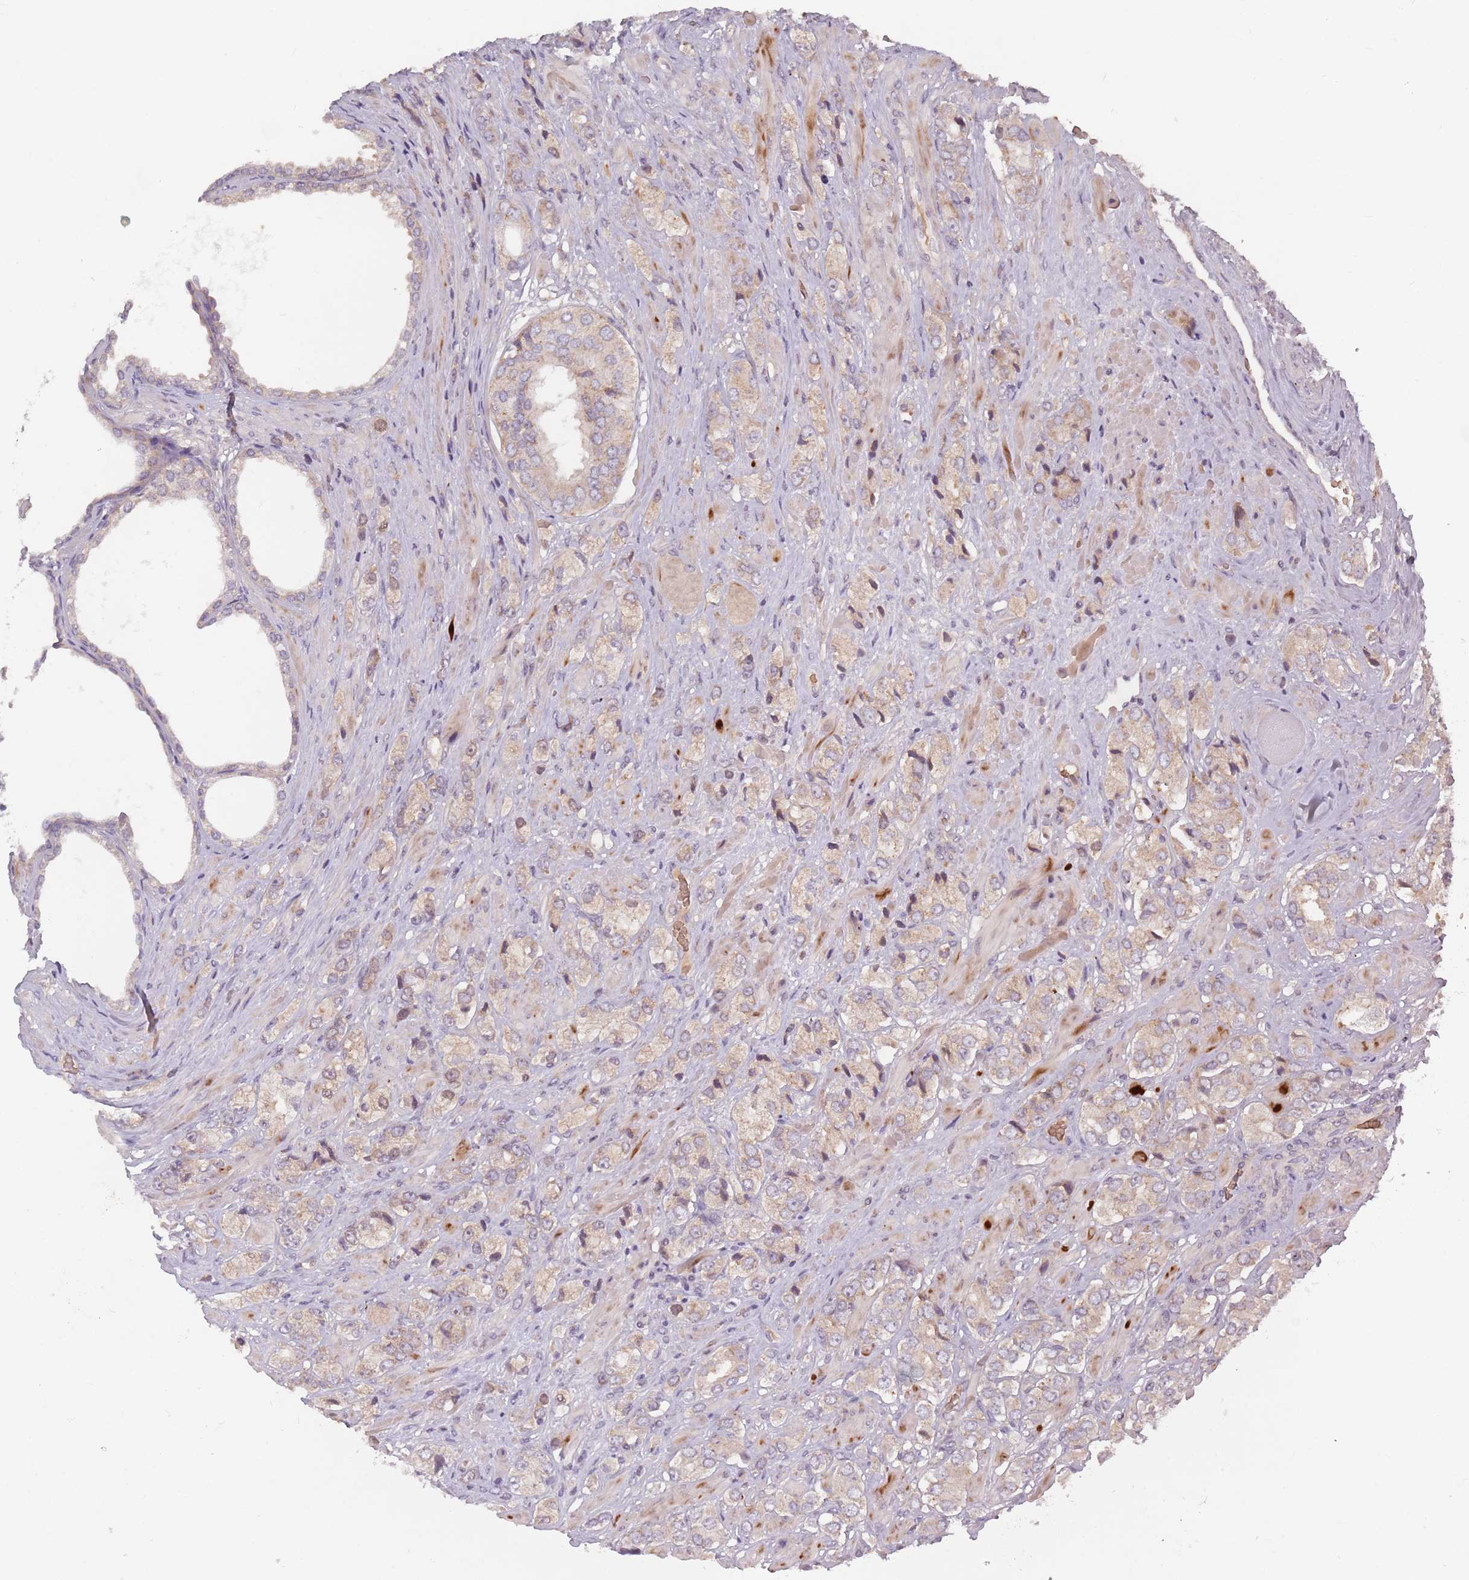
{"staining": {"intensity": "weak", "quantity": "25%-75%", "location": "cytoplasmic/membranous"}, "tissue": "prostate cancer", "cell_type": "Tumor cells", "image_type": "cancer", "snomed": [{"axis": "morphology", "description": "Adenocarcinoma, High grade"}, {"axis": "topography", "description": "Prostate and seminal vesicle, NOS"}], "caption": "Brown immunohistochemical staining in prostate cancer (adenocarcinoma (high-grade)) displays weak cytoplasmic/membranous positivity in about 25%-75% of tumor cells.", "gene": "ASB13", "patient": {"sex": "male", "age": 64}}